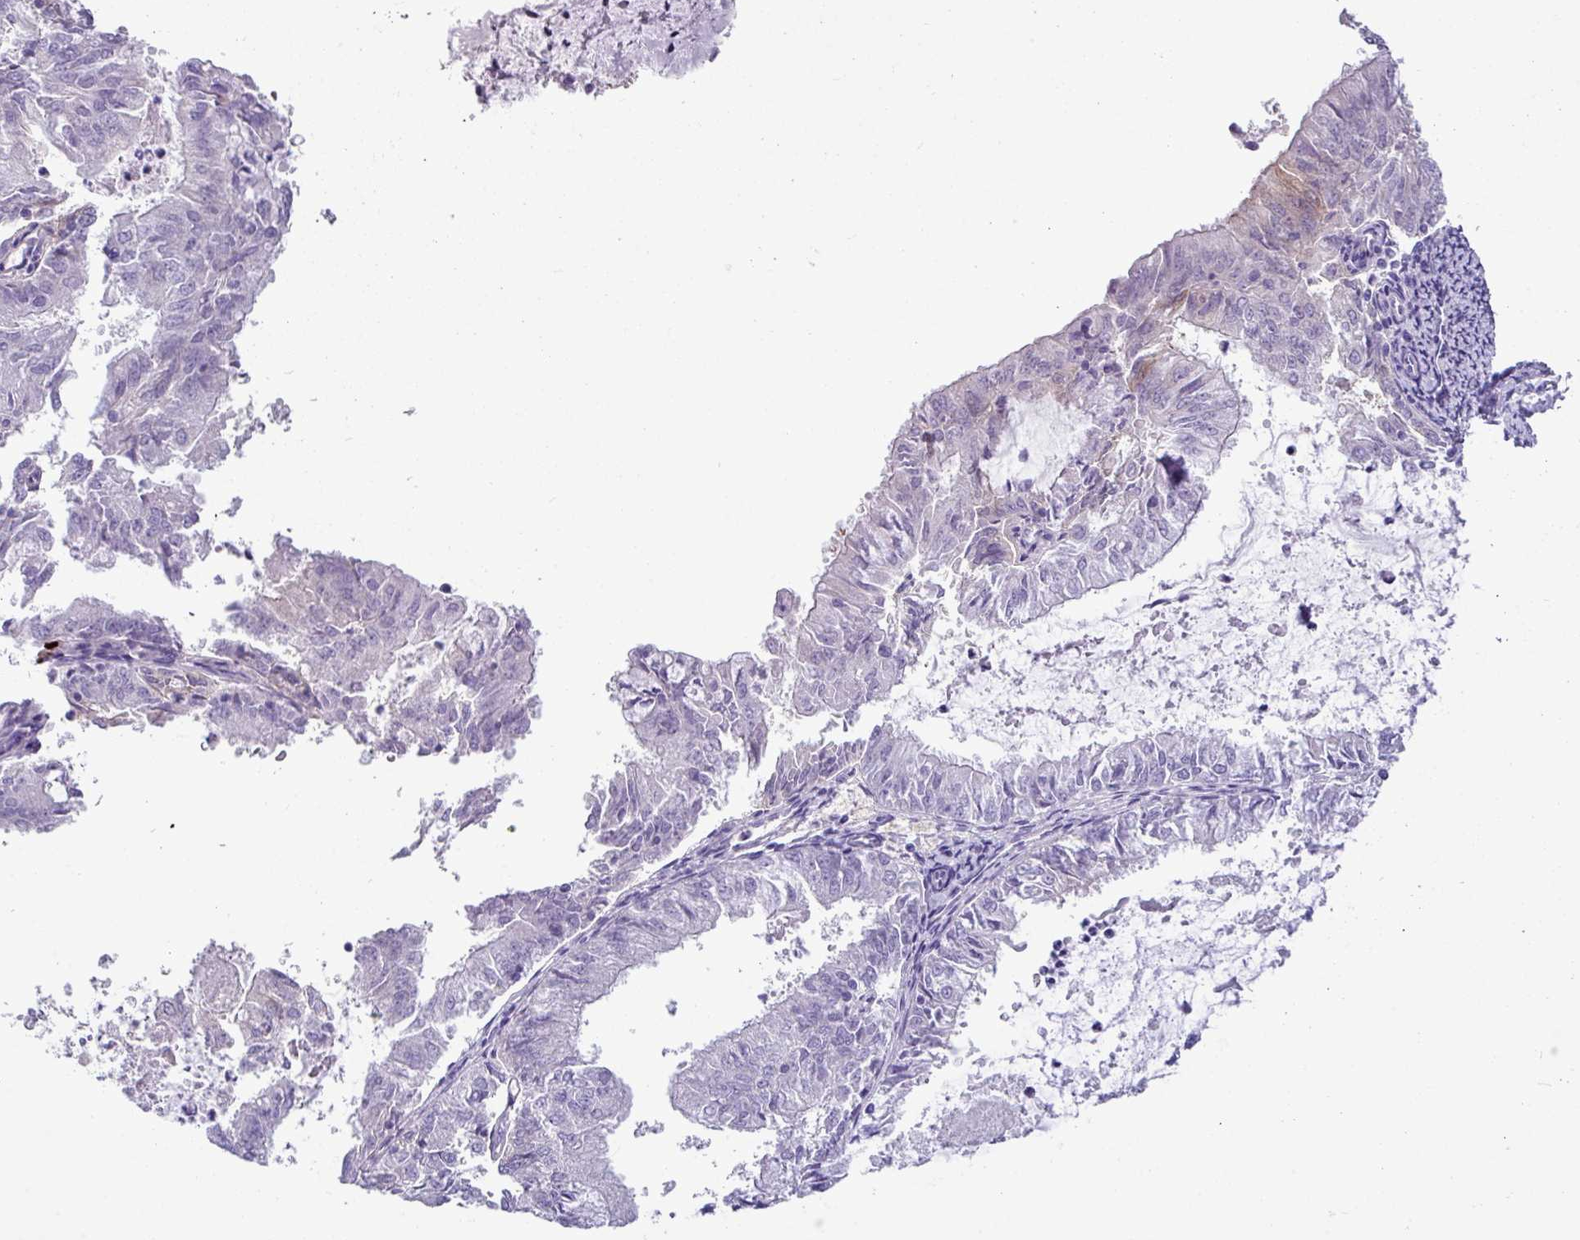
{"staining": {"intensity": "negative", "quantity": "none", "location": "none"}, "tissue": "endometrial cancer", "cell_type": "Tumor cells", "image_type": "cancer", "snomed": [{"axis": "morphology", "description": "Adenocarcinoma, NOS"}, {"axis": "topography", "description": "Endometrium"}], "caption": "Tumor cells are negative for brown protein staining in endometrial cancer (adenocarcinoma).", "gene": "KIRREL3", "patient": {"sex": "female", "age": 57}}